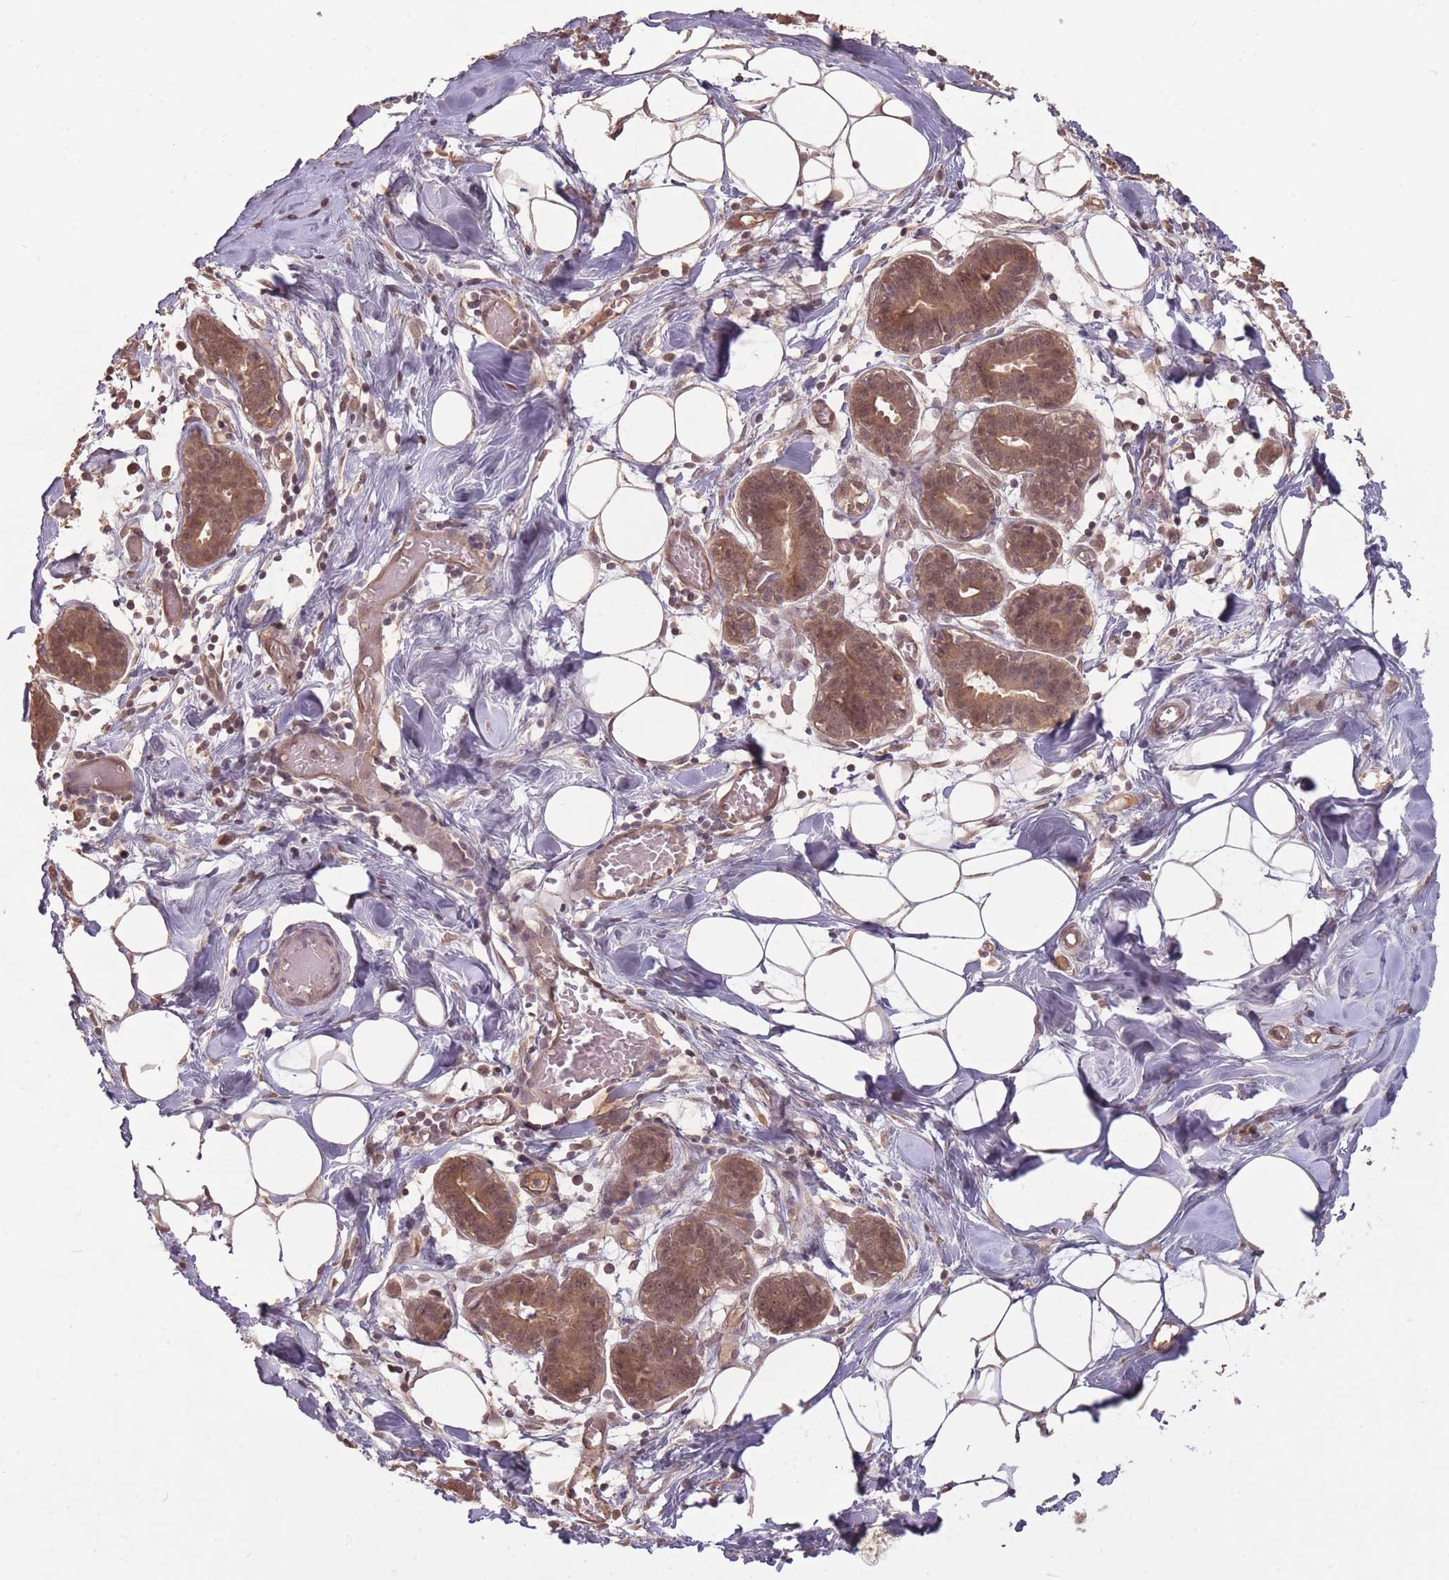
{"staining": {"intensity": "weak", "quantity": "25%-75%", "location": "cytoplasmic/membranous"}, "tissue": "breast", "cell_type": "Adipocytes", "image_type": "normal", "snomed": [{"axis": "morphology", "description": "Normal tissue, NOS"}, {"axis": "topography", "description": "Breast"}], "caption": "Adipocytes display weak cytoplasmic/membranous expression in about 25%-75% of cells in unremarkable breast.", "gene": "LRATD2", "patient": {"sex": "female", "age": 27}}